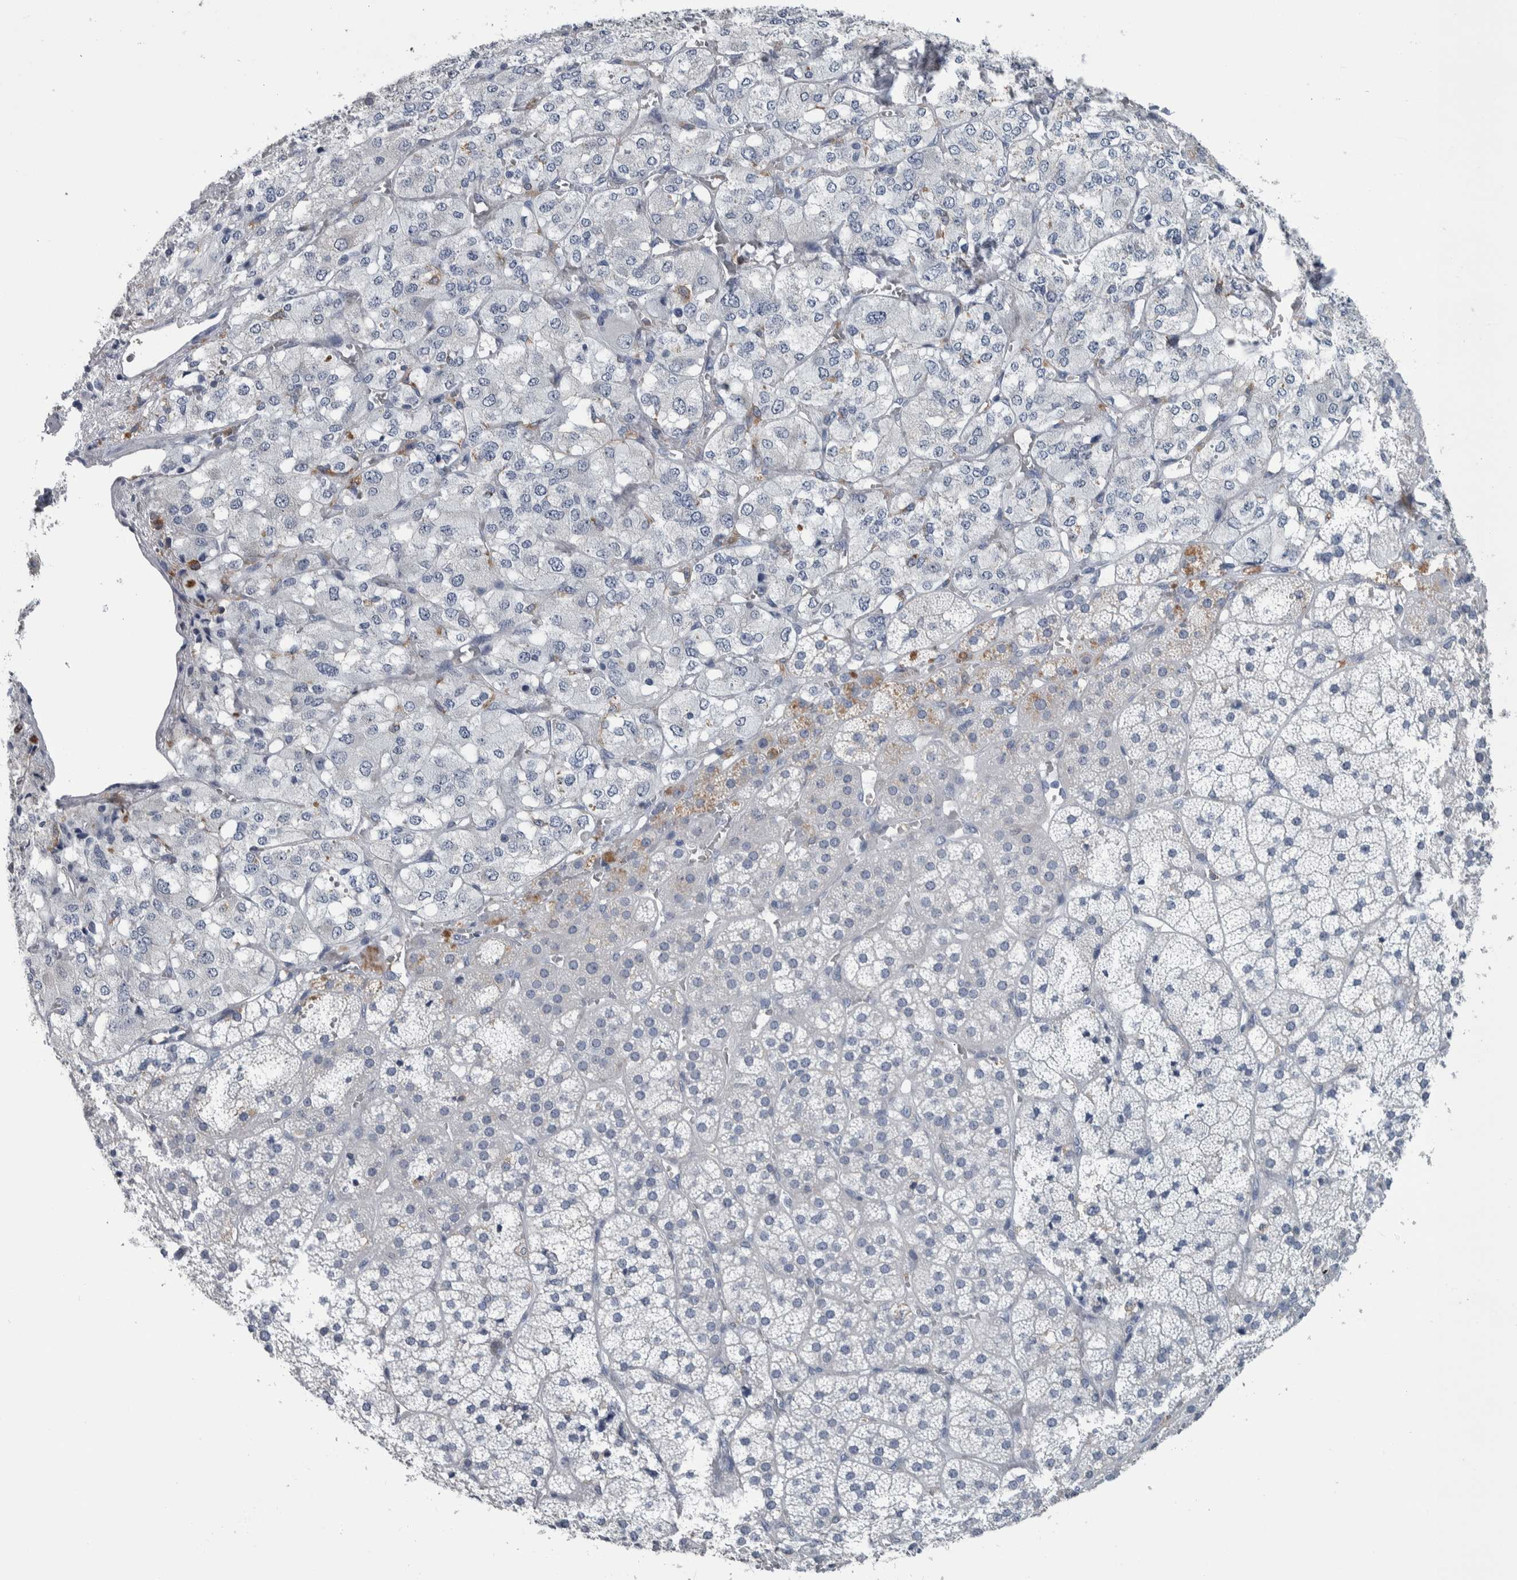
{"staining": {"intensity": "negative", "quantity": "none", "location": "none"}, "tissue": "adrenal gland", "cell_type": "Glandular cells", "image_type": "normal", "snomed": [{"axis": "morphology", "description": "Normal tissue, NOS"}, {"axis": "topography", "description": "Adrenal gland"}], "caption": "Human adrenal gland stained for a protein using IHC shows no staining in glandular cells.", "gene": "SKAP2", "patient": {"sex": "female", "age": 44}}